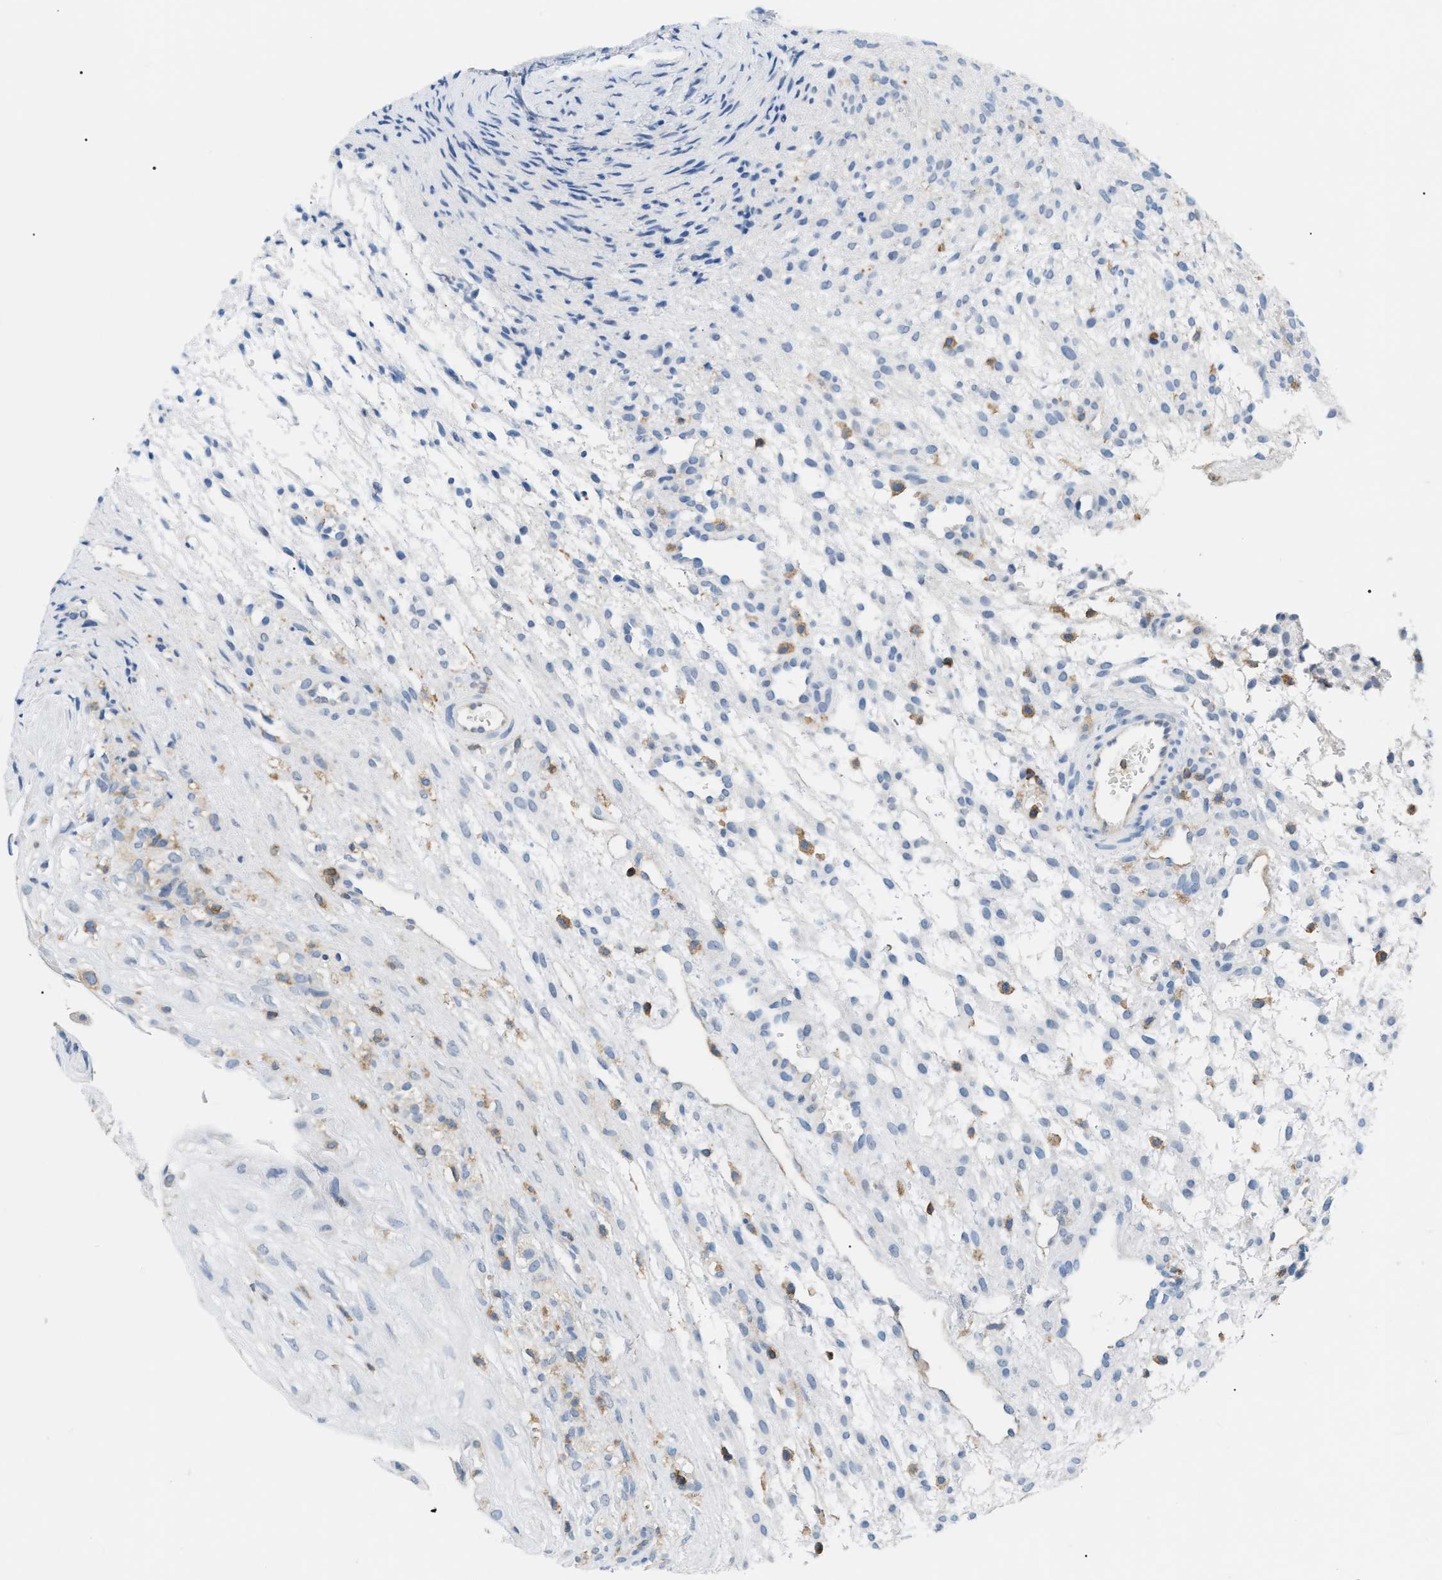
{"staining": {"intensity": "moderate", "quantity": "<25%", "location": "cytoplasmic/membranous"}, "tissue": "ovary", "cell_type": "Ovarian stroma cells", "image_type": "normal", "snomed": [{"axis": "morphology", "description": "Normal tissue, NOS"}, {"axis": "morphology", "description": "Cyst, NOS"}, {"axis": "topography", "description": "Ovary"}], "caption": "A brown stain labels moderate cytoplasmic/membranous staining of a protein in ovarian stroma cells of benign ovary.", "gene": "INPP5D", "patient": {"sex": "female", "age": 18}}